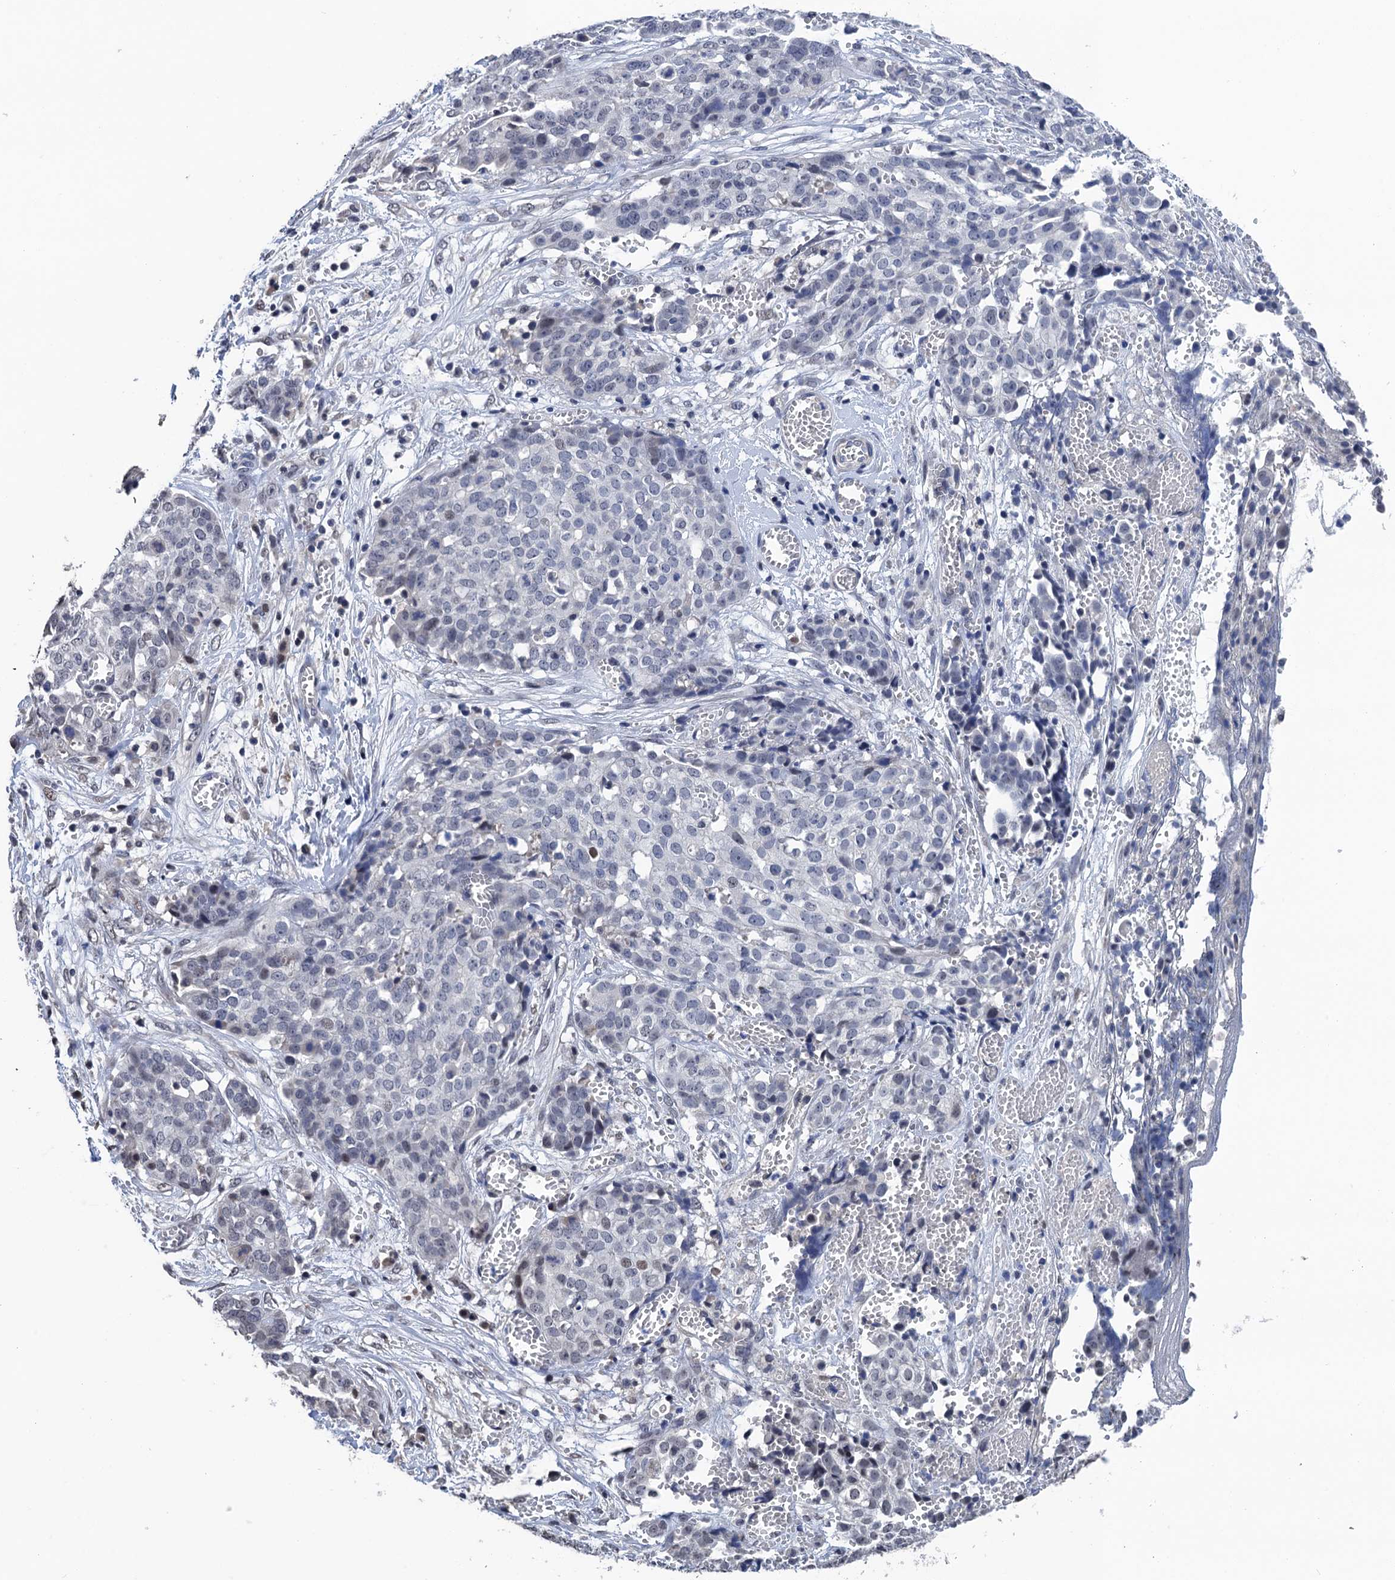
{"staining": {"intensity": "negative", "quantity": "none", "location": "none"}, "tissue": "ovarian cancer", "cell_type": "Tumor cells", "image_type": "cancer", "snomed": [{"axis": "morphology", "description": "Cystadenocarcinoma, serous, NOS"}, {"axis": "topography", "description": "Soft tissue"}, {"axis": "topography", "description": "Ovary"}], "caption": "Tumor cells are negative for protein expression in human ovarian cancer (serous cystadenocarcinoma). (Brightfield microscopy of DAB immunohistochemistry (IHC) at high magnification).", "gene": "ART5", "patient": {"sex": "female", "age": 57}}